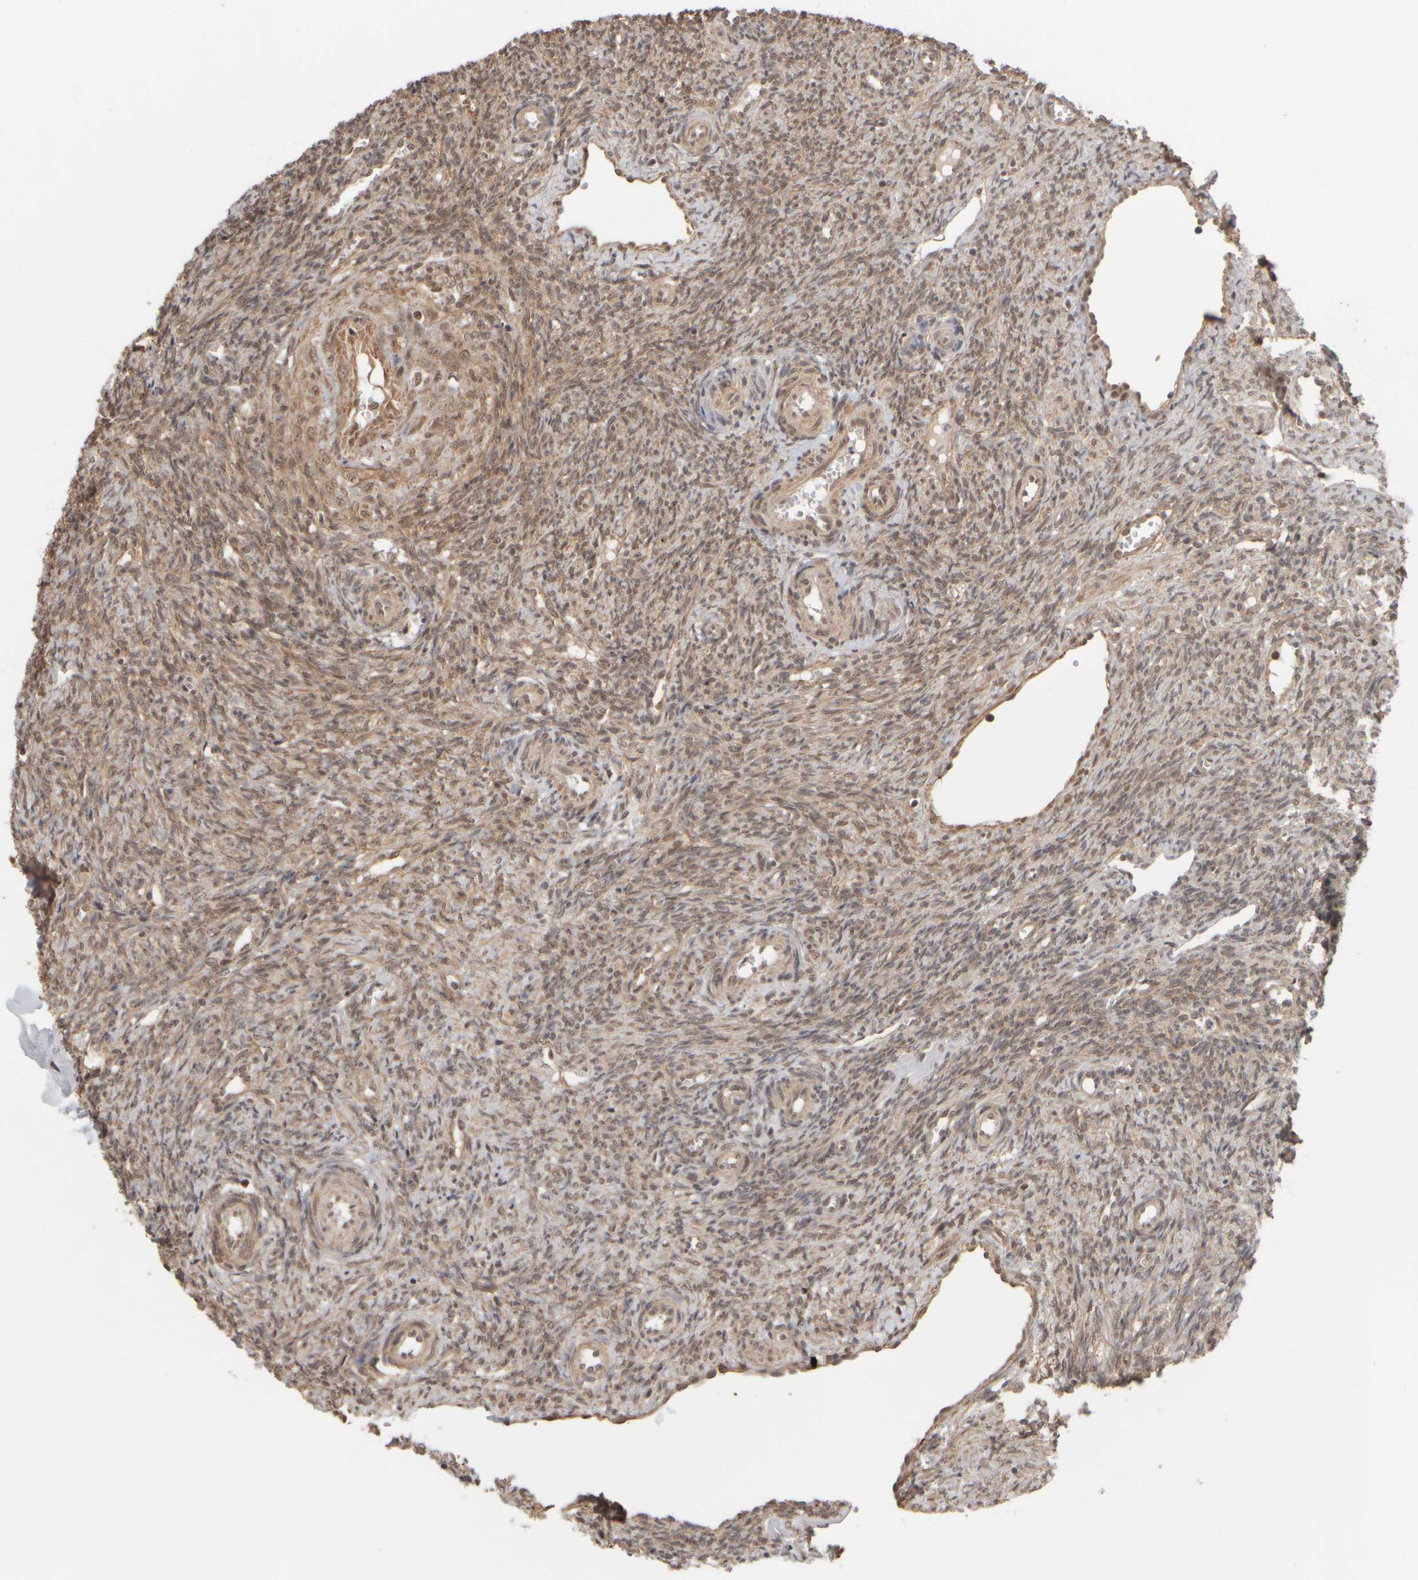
{"staining": {"intensity": "moderate", "quantity": ">75%", "location": "cytoplasmic/membranous"}, "tissue": "ovary", "cell_type": "Follicle cells", "image_type": "normal", "snomed": [{"axis": "morphology", "description": "Normal tissue, NOS"}, {"axis": "topography", "description": "Ovary"}], "caption": "Ovary stained for a protein (brown) reveals moderate cytoplasmic/membranous positive positivity in approximately >75% of follicle cells.", "gene": "SYNRG", "patient": {"sex": "female", "age": 41}}